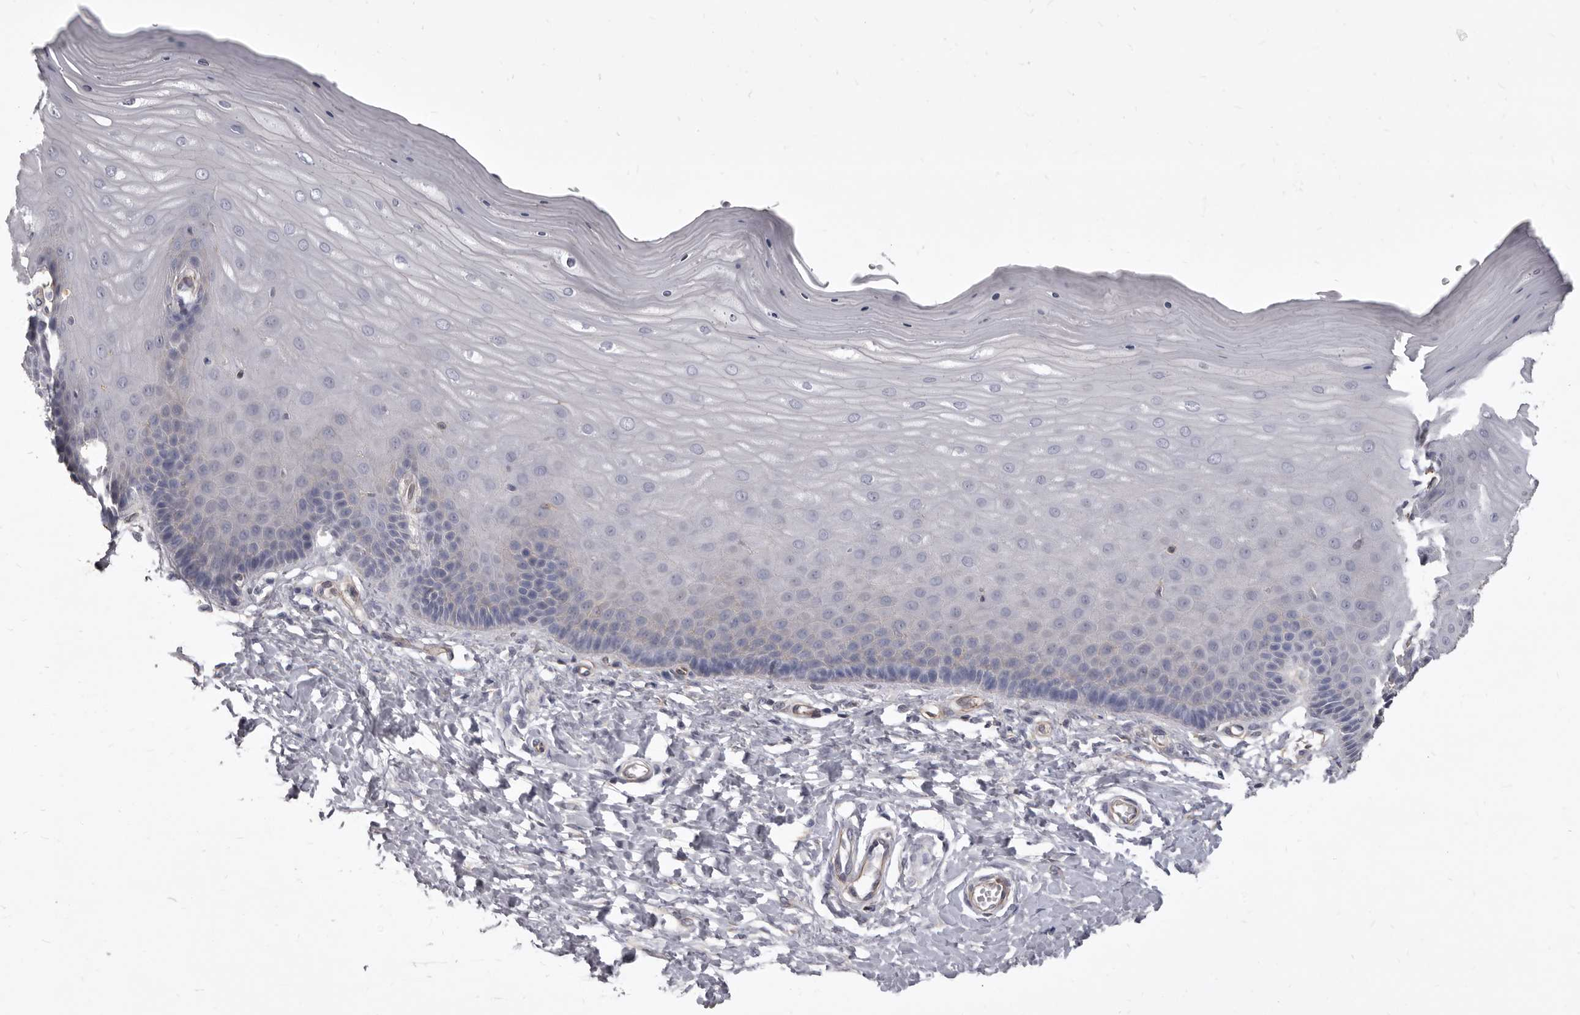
{"staining": {"intensity": "weak", "quantity": "<25%", "location": "cytoplasmic/membranous"}, "tissue": "cervix", "cell_type": "Glandular cells", "image_type": "normal", "snomed": [{"axis": "morphology", "description": "Normal tissue, NOS"}, {"axis": "topography", "description": "Cervix"}], "caption": "A photomicrograph of human cervix is negative for staining in glandular cells. (Brightfield microscopy of DAB (3,3'-diaminobenzidine) immunohistochemistry (IHC) at high magnification).", "gene": "P2RX6", "patient": {"sex": "female", "age": 55}}